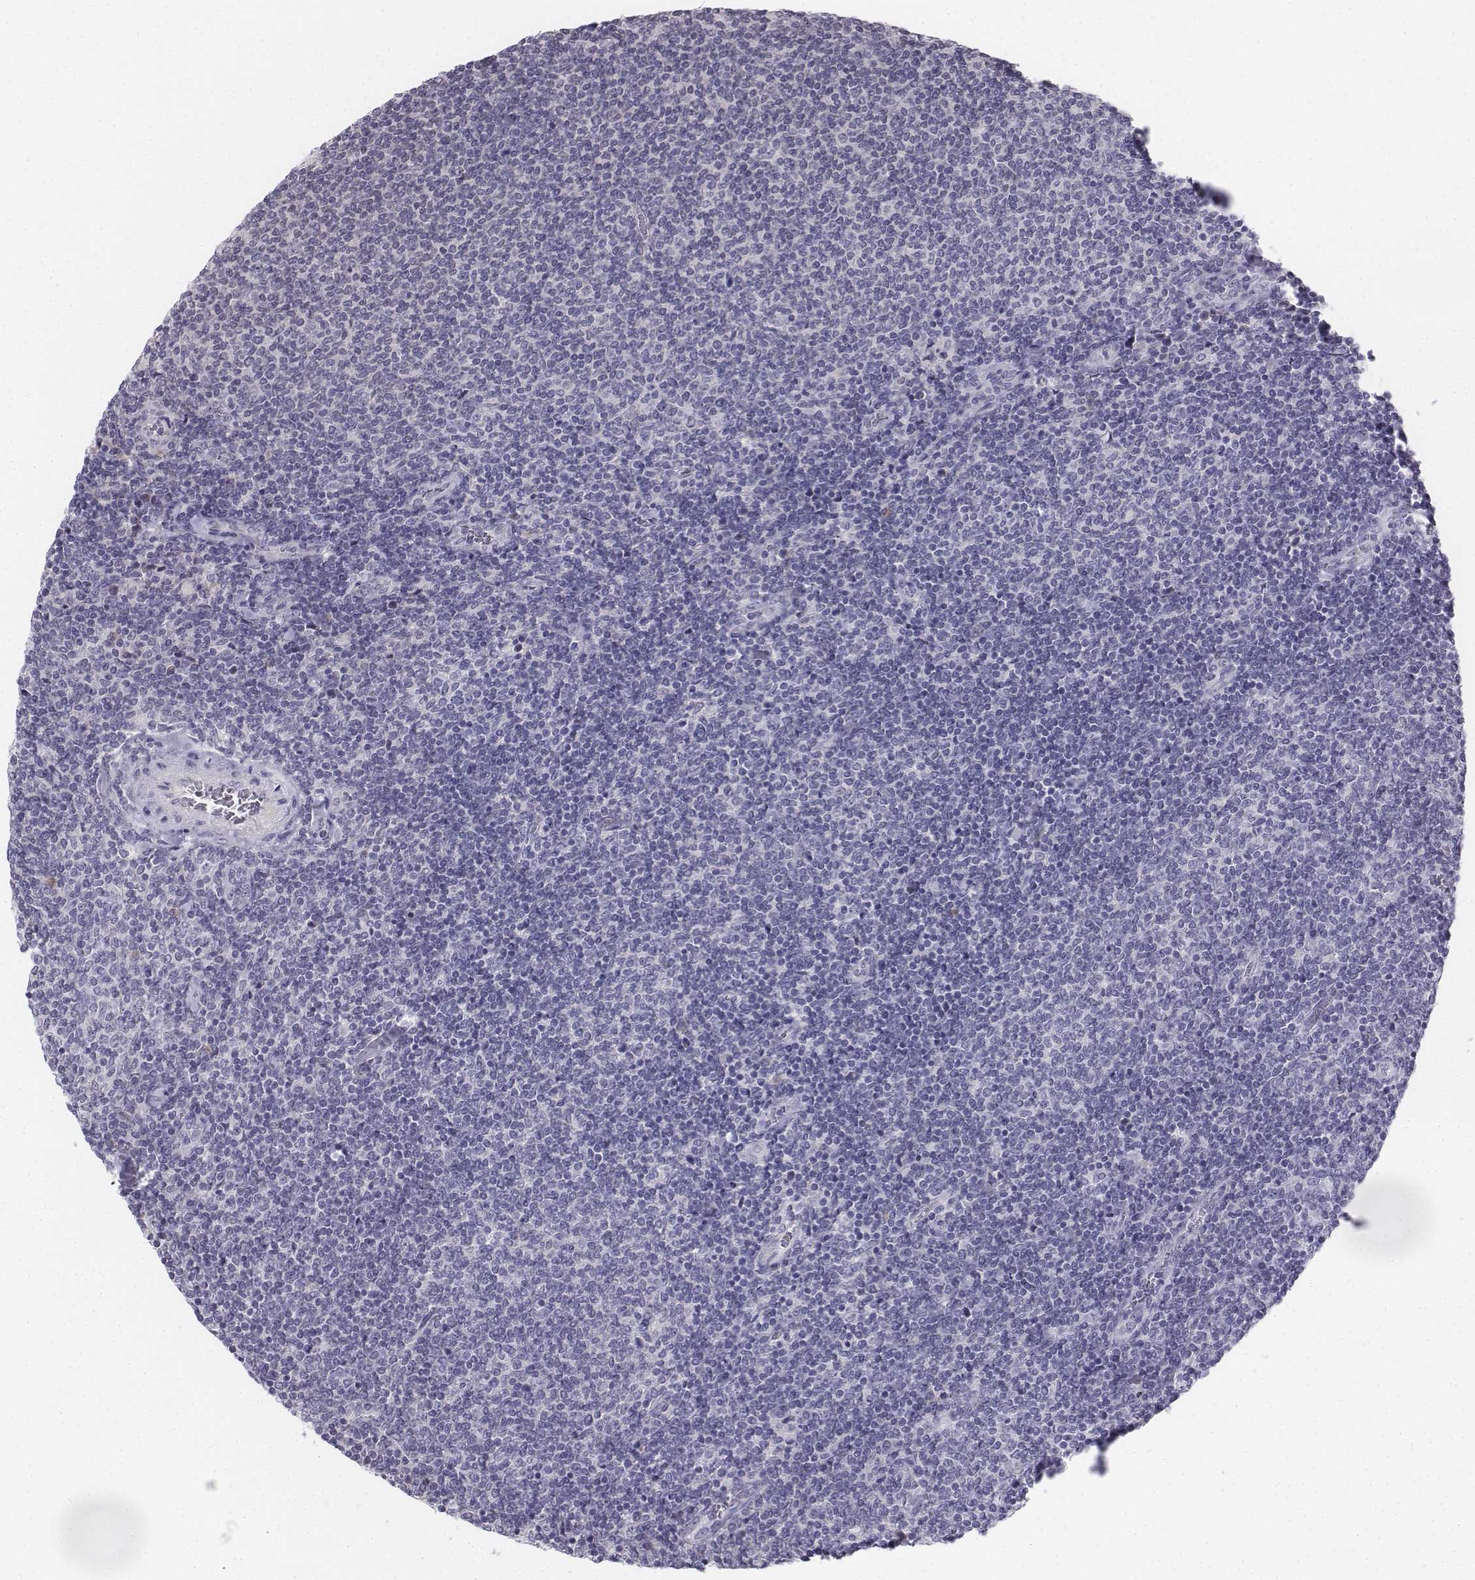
{"staining": {"intensity": "negative", "quantity": "none", "location": "none"}, "tissue": "lymphoma", "cell_type": "Tumor cells", "image_type": "cancer", "snomed": [{"axis": "morphology", "description": "Malignant lymphoma, non-Hodgkin's type, Low grade"}, {"axis": "topography", "description": "Lymph node"}], "caption": "Malignant lymphoma, non-Hodgkin's type (low-grade) was stained to show a protein in brown. There is no significant staining in tumor cells.", "gene": "PENK", "patient": {"sex": "male", "age": 52}}